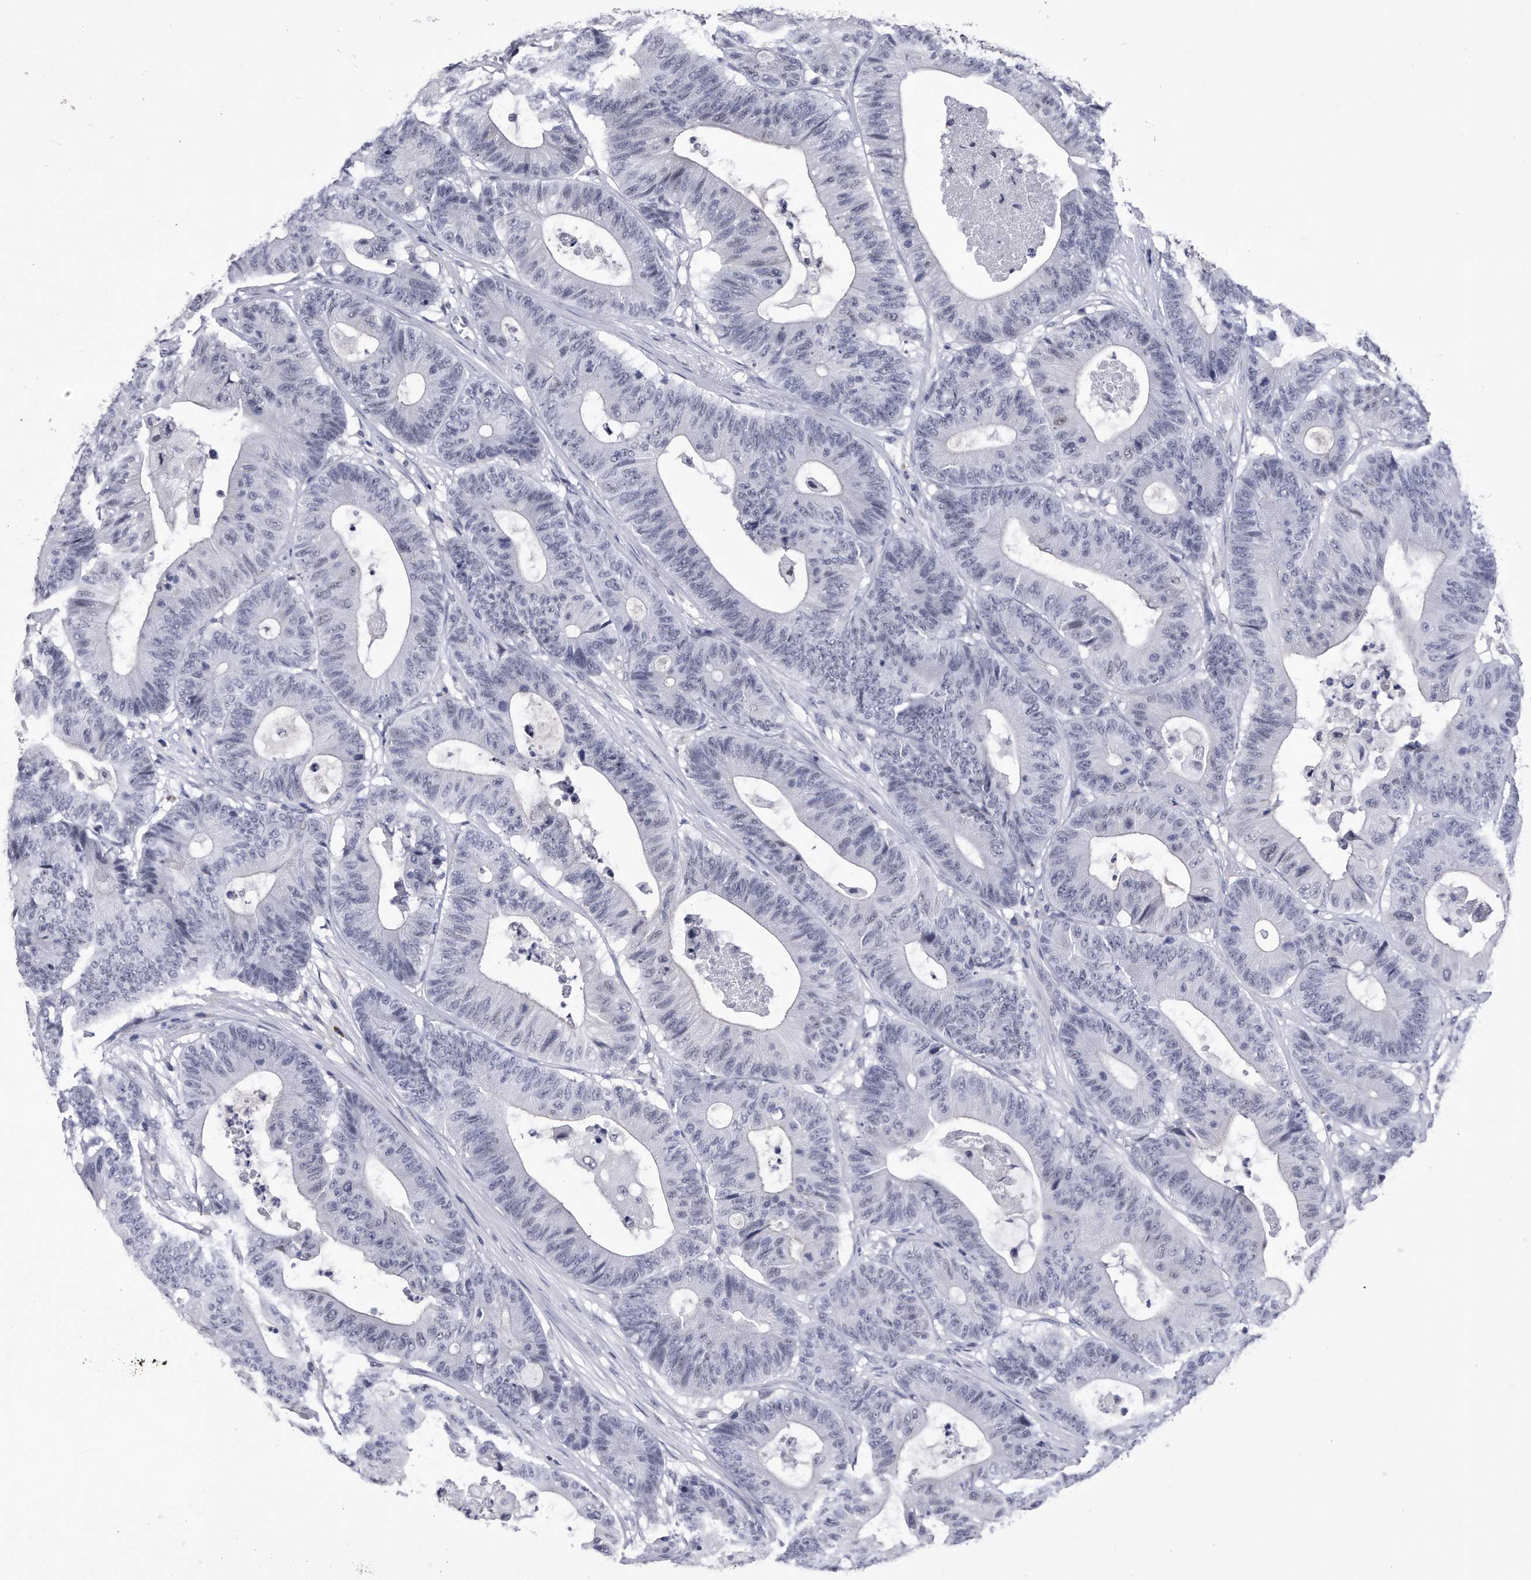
{"staining": {"intensity": "negative", "quantity": "none", "location": "none"}, "tissue": "colorectal cancer", "cell_type": "Tumor cells", "image_type": "cancer", "snomed": [{"axis": "morphology", "description": "Adenocarcinoma, NOS"}, {"axis": "topography", "description": "Colon"}], "caption": "Immunohistochemistry of human adenocarcinoma (colorectal) exhibits no positivity in tumor cells.", "gene": "KCTD8", "patient": {"sex": "female", "age": 84}}